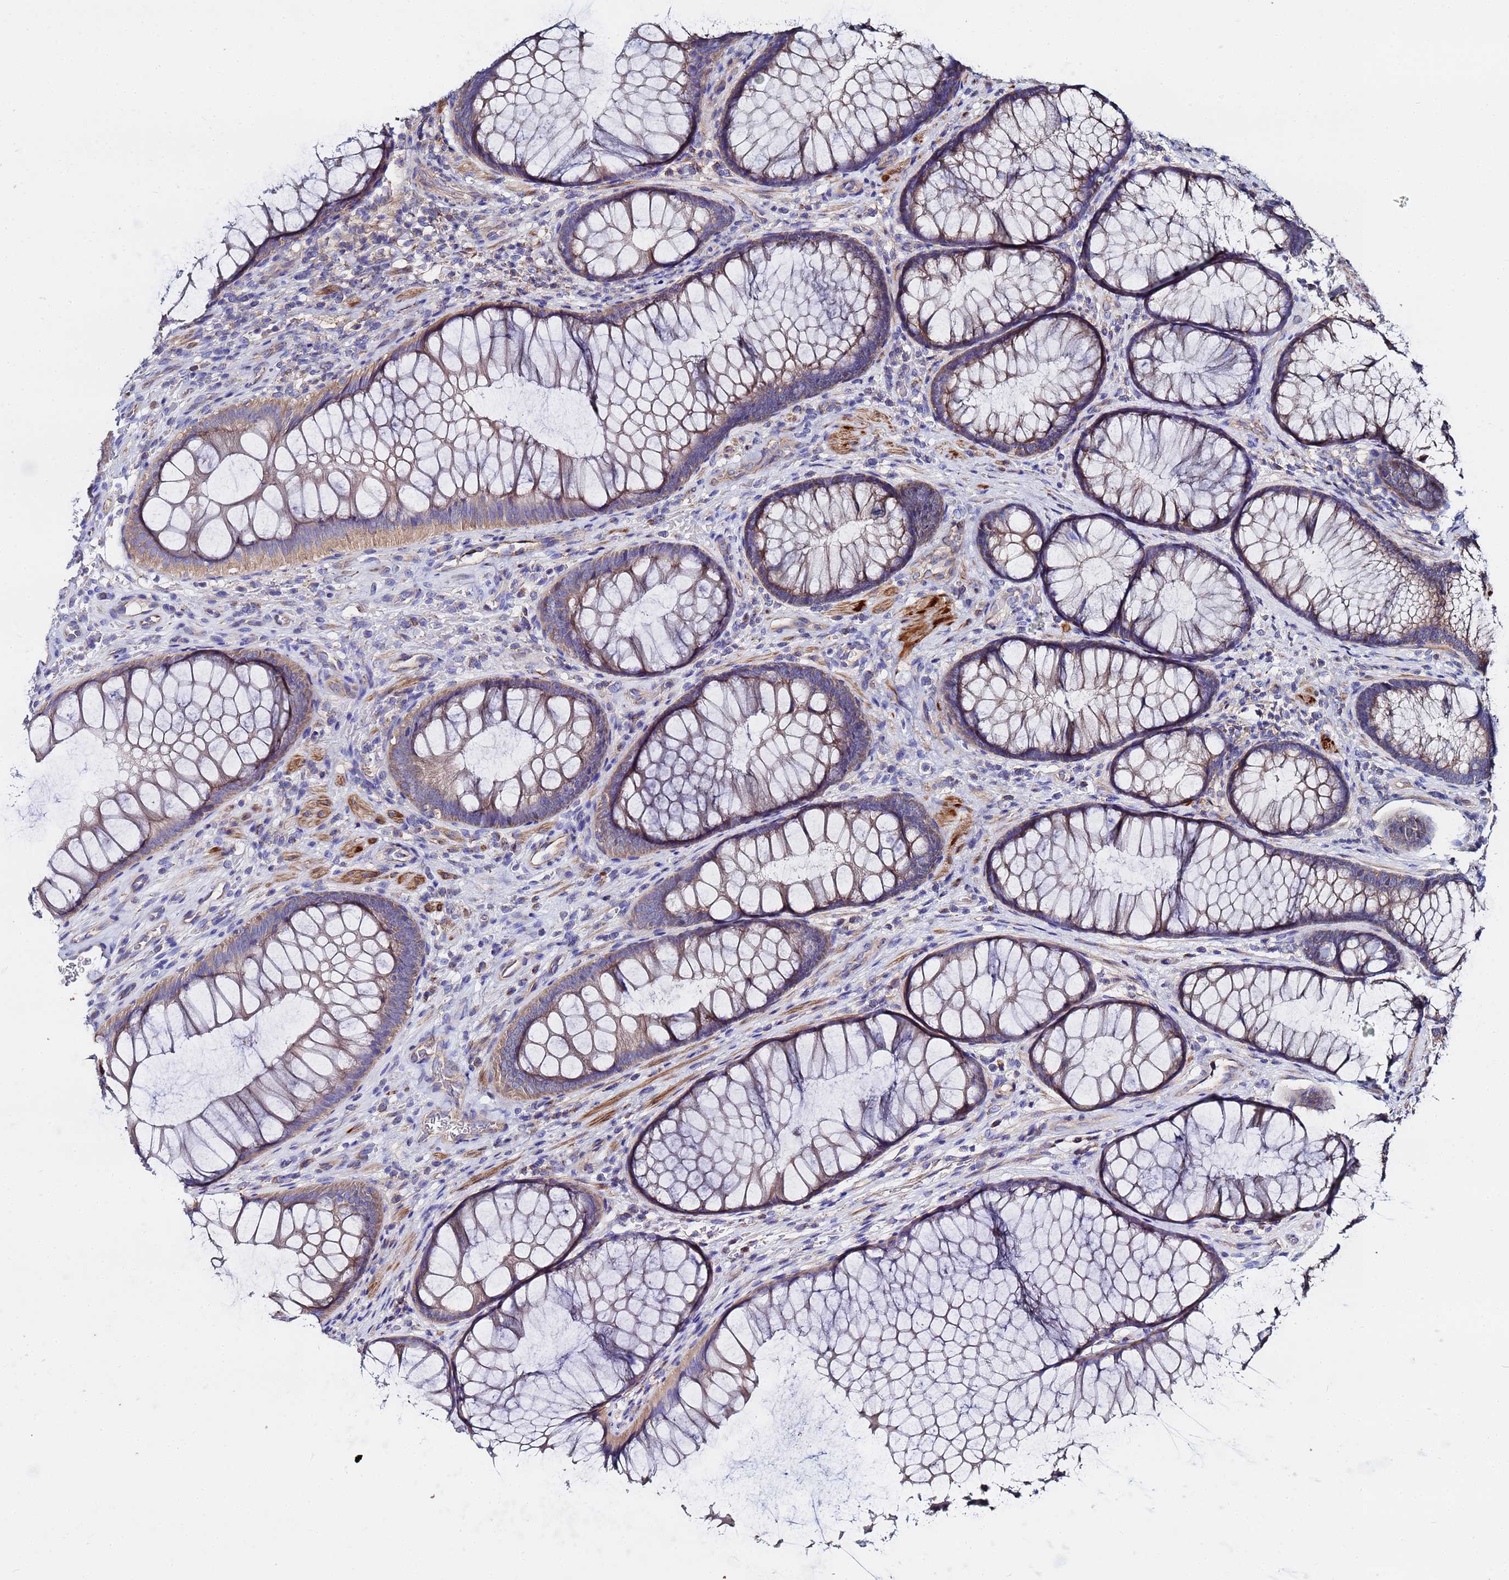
{"staining": {"intensity": "weak", "quantity": ">75%", "location": "cytoplasmic/membranous"}, "tissue": "colon", "cell_type": "Endothelial cells", "image_type": "normal", "snomed": [{"axis": "morphology", "description": "Normal tissue, NOS"}, {"axis": "topography", "description": "Colon"}], "caption": "Protein expression analysis of unremarkable colon displays weak cytoplasmic/membranous positivity in about >75% of endothelial cells. (IHC, brightfield microscopy, high magnification).", "gene": "FAHD2A", "patient": {"sex": "female", "age": 82}}